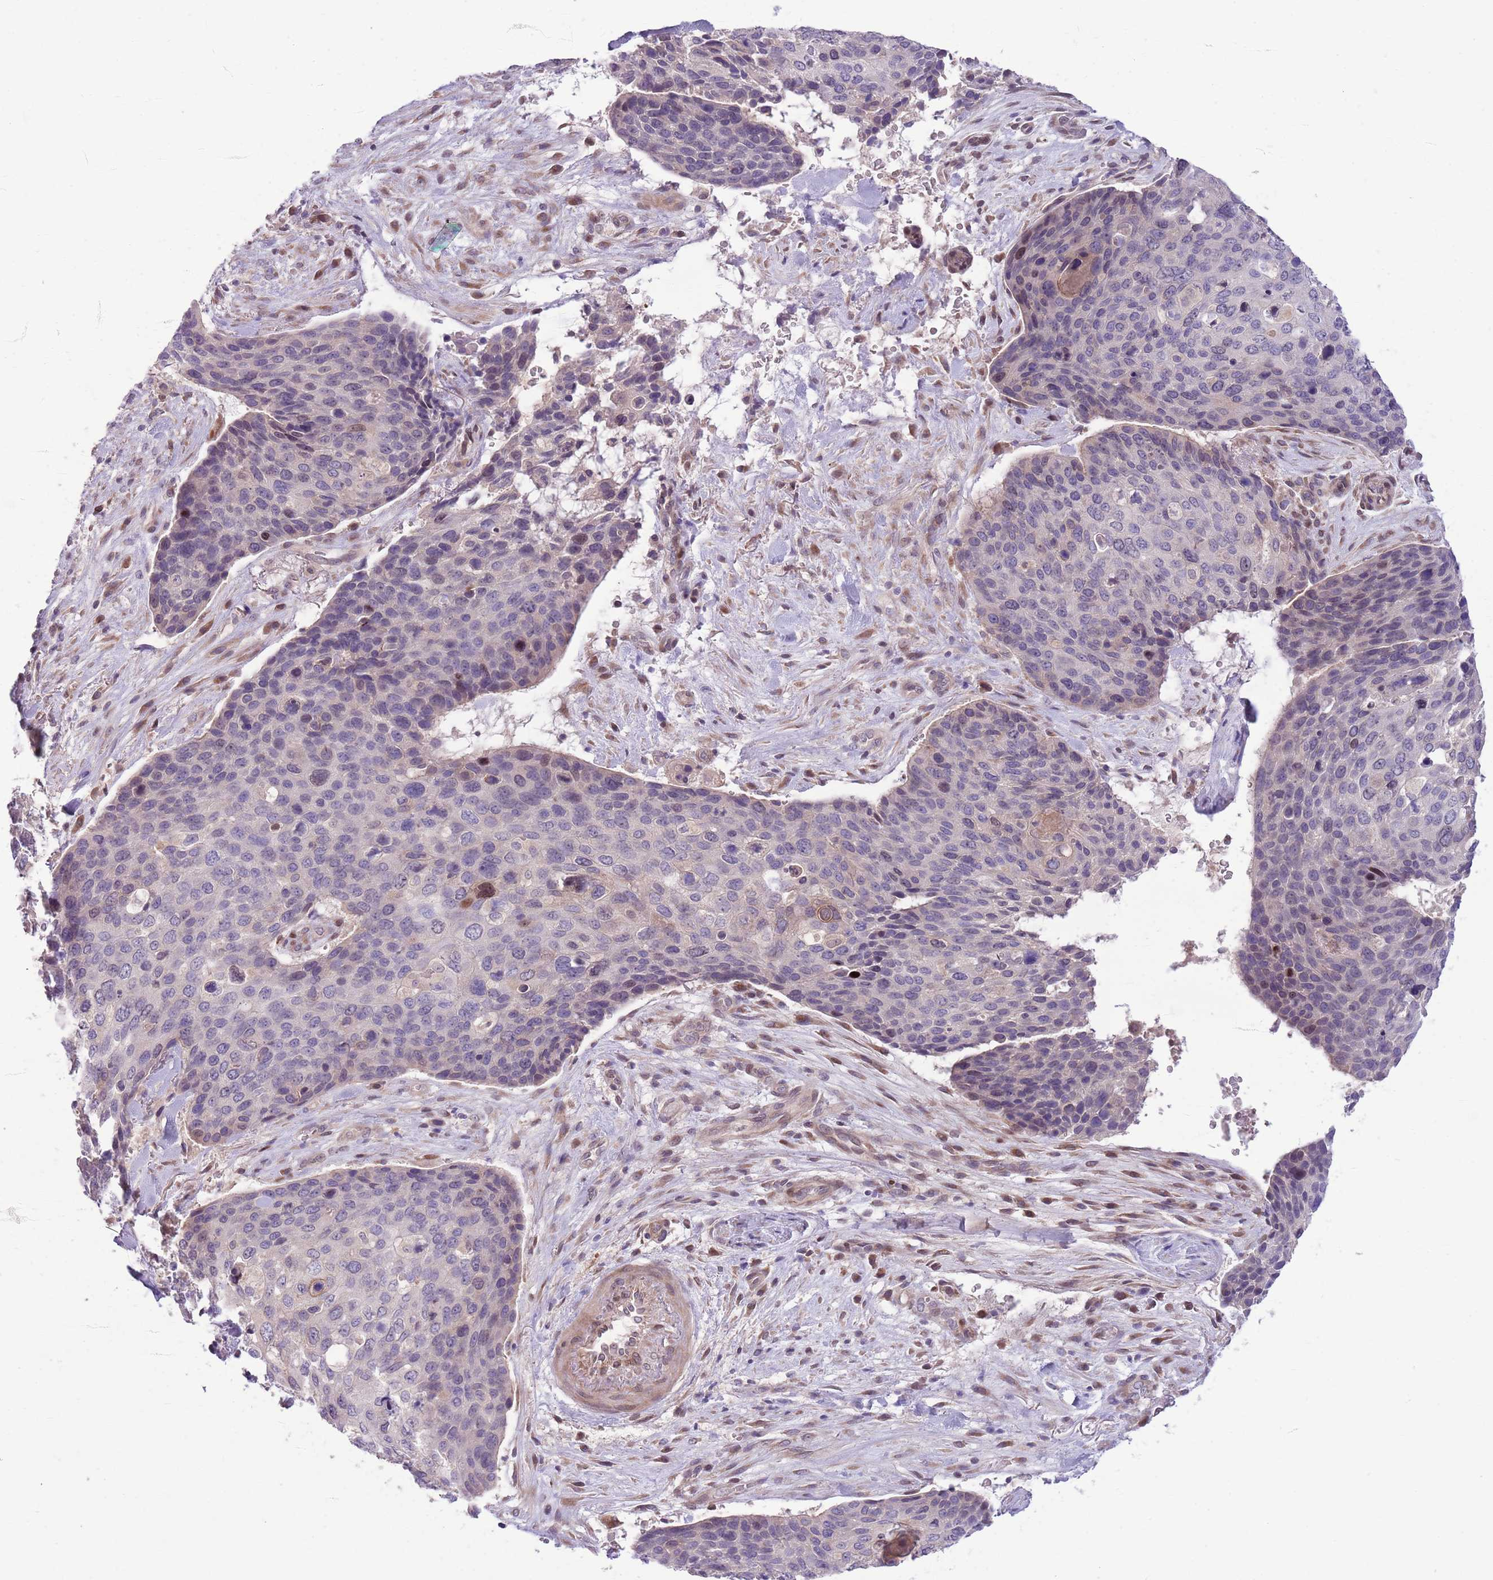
{"staining": {"intensity": "moderate", "quantity": "<25%", "location": "nuclear"}, "tissue": "skin cancer", "cell_type": "Tumor cells", "image_type": "cancer", "snomed": [{"axis": "morphology", "description": "Basal cell carcinoma"}, {"axis": "topography", "description": "Skin"}], "caption": "DAB immunohistochemical staining of human skin cancer displays moderate nuclear protein expression in about <25% of tumor cells. The protein is stained brown, and the nuclei are stained in blue (DAB (3,3'-diaminobenzidine) IHC with brightfield microscopy, high magnification).", "gene": "CCND2", "patient": {"sex": "female", "age": 74}}